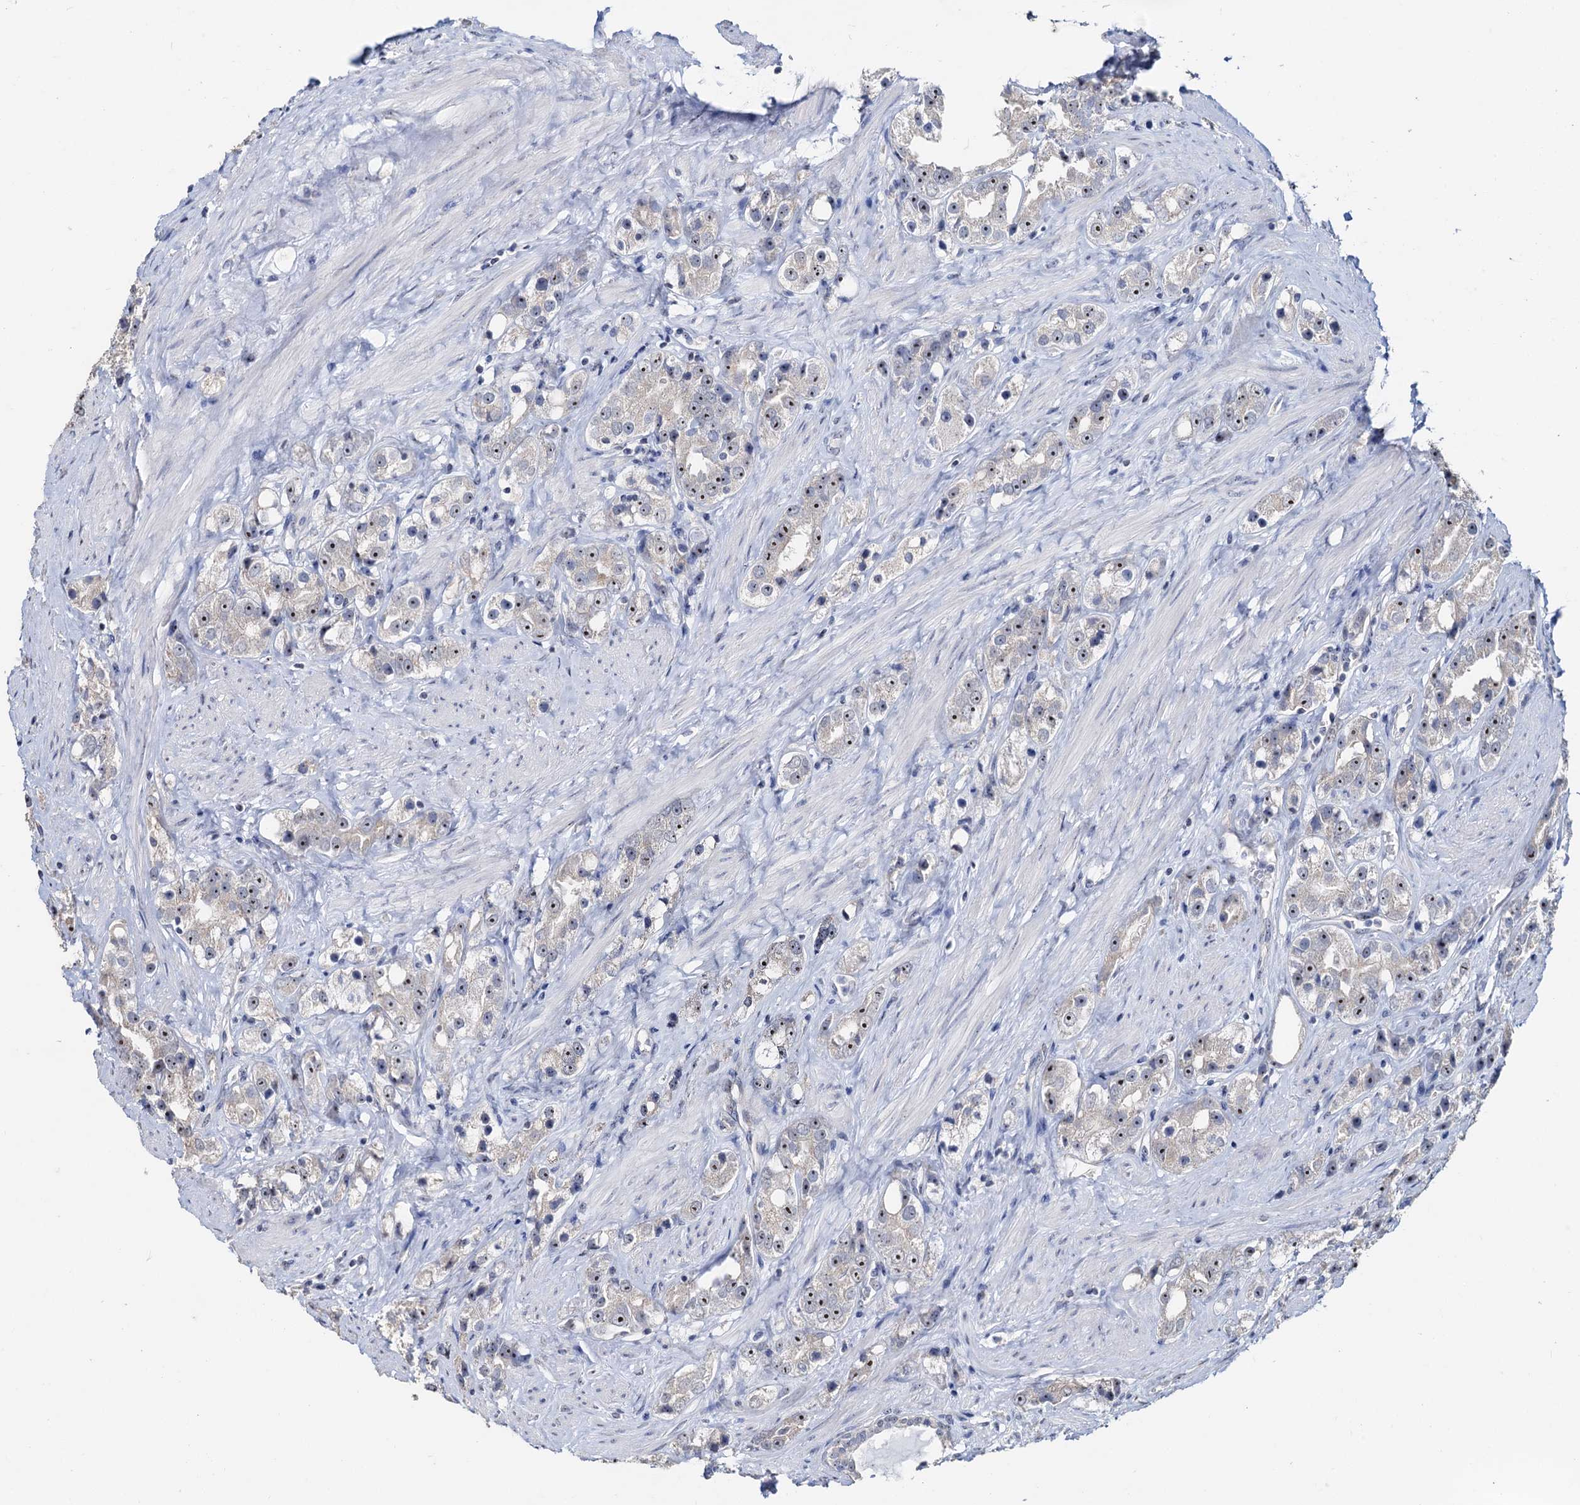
{"staining": {"intensity": "moderate", "quantity": "25%-75%", "location": "nuclear"}, "tissue": "prostate cancer", "cell_type": "Tumor cells", "image_type": "cancer", "snomed": [{"axis": "morphology", "description": "Adenocarcinoma, NOS"}, {"axis": "topography", "description": "Prostate"}], "caption": "Immunohistochemical staining of adenocarcinoma (prostate) reveals moderate nuclear protein positivity in about 25%-75% of tumor cells. (DAB (3,3'-diaminobenzidine) IHC, brown staining for protein, blue staining for nuclei).", "gene": "C2CD3", "patient": {"sex": "male", "age": 79}}